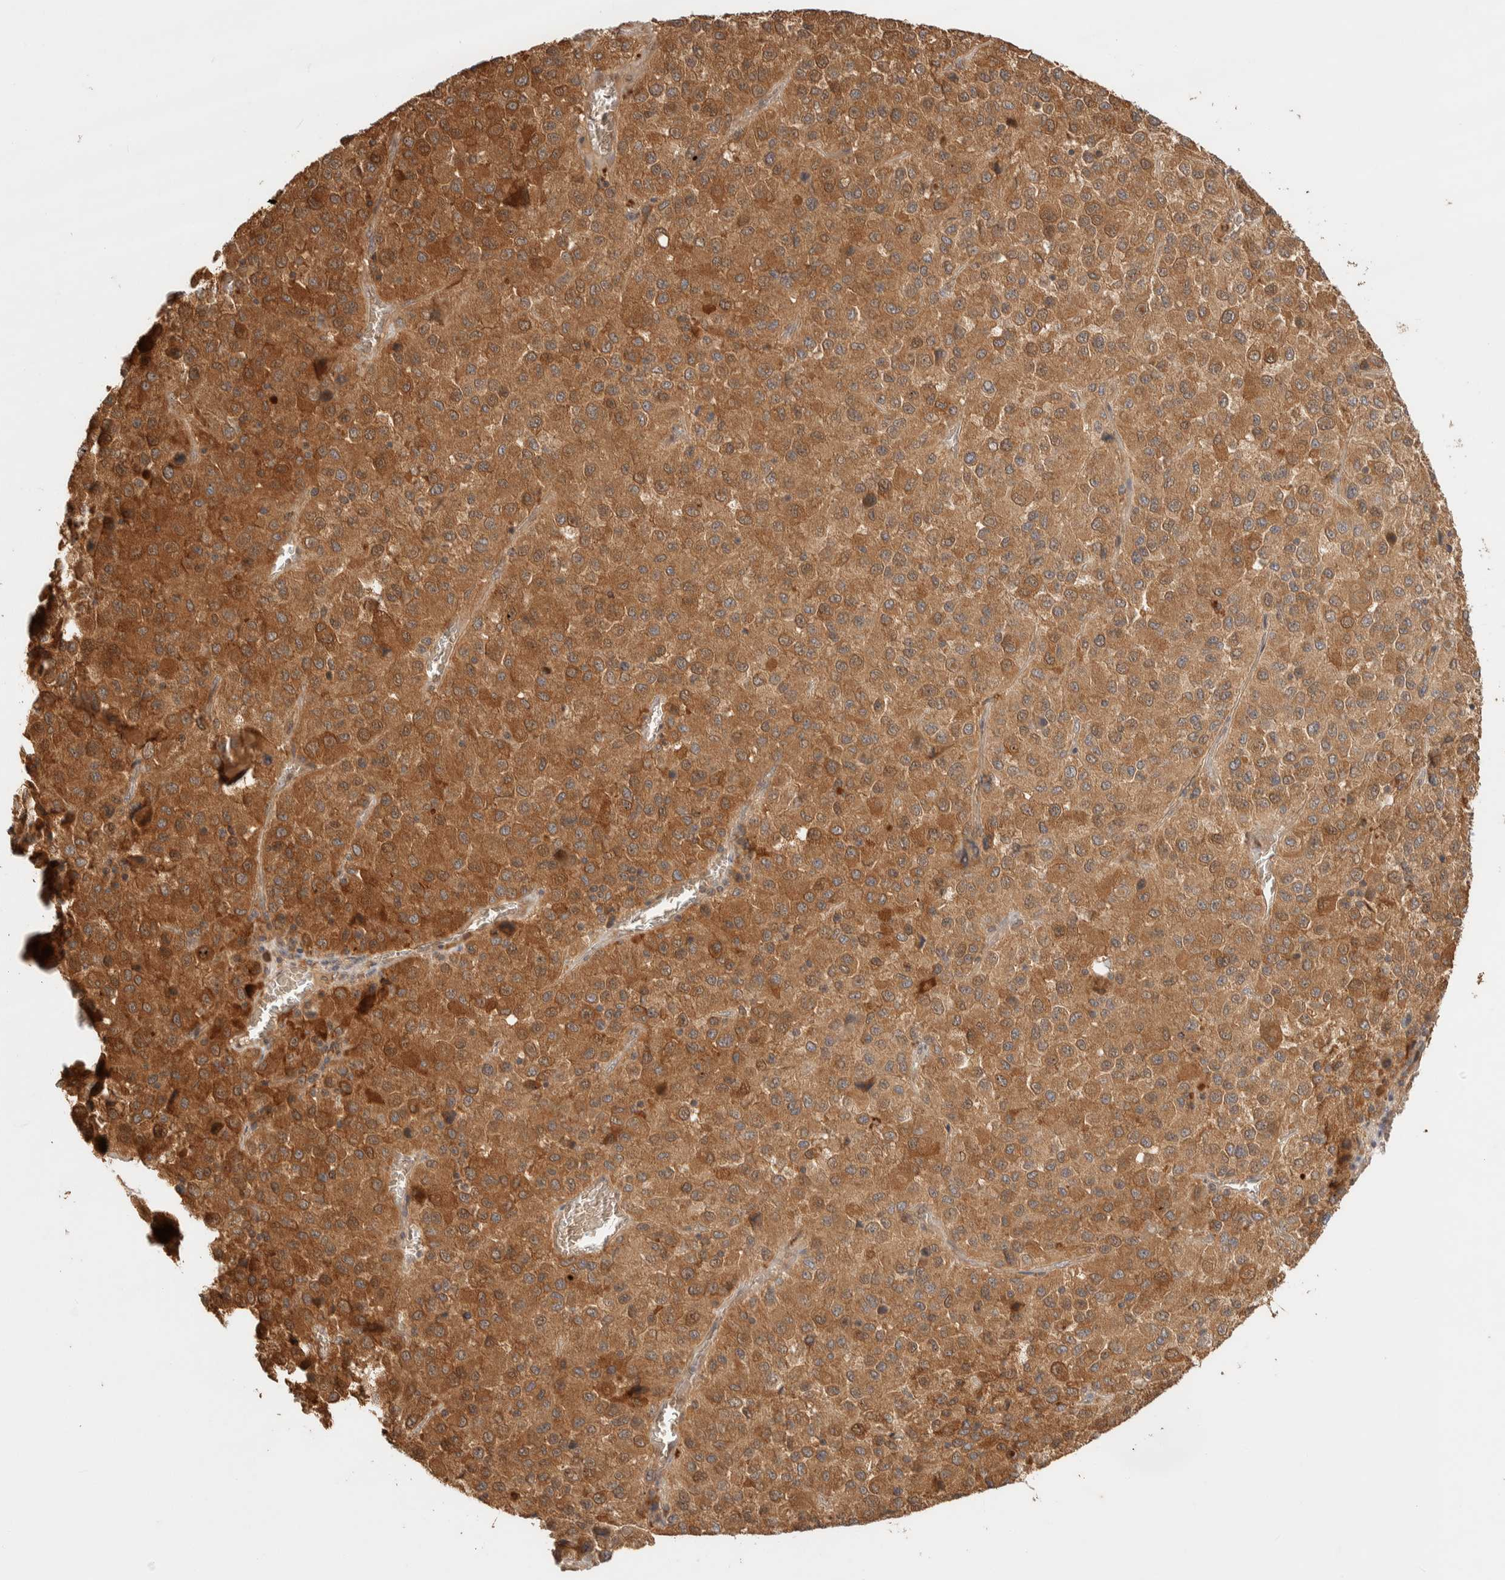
{"staining": {"intensity": "strong", "quantity": ">75%", "location": "cytoplasmic/membranous"}, "tissue": "melanoma", "cell_type": "Tumor cells", "image_type": "cancer", "snomed": [{"axis": "morphology", "description": "Malignant melanoma, Metastatic site"}, {"axis": "topography", "description": "Lung"}], "caption": "IHC micrograph of neoplastic tissue: melanoma stained using immunohistochemistry (IHC) displays high levels of strong protein expression localized specifically in the cytoplasmic/membranous of tumor cells, appearing as a cytoplasmic/membranous brown color.", "gene": "TTI2", "patient": {"sex": "male", "age": 64}}